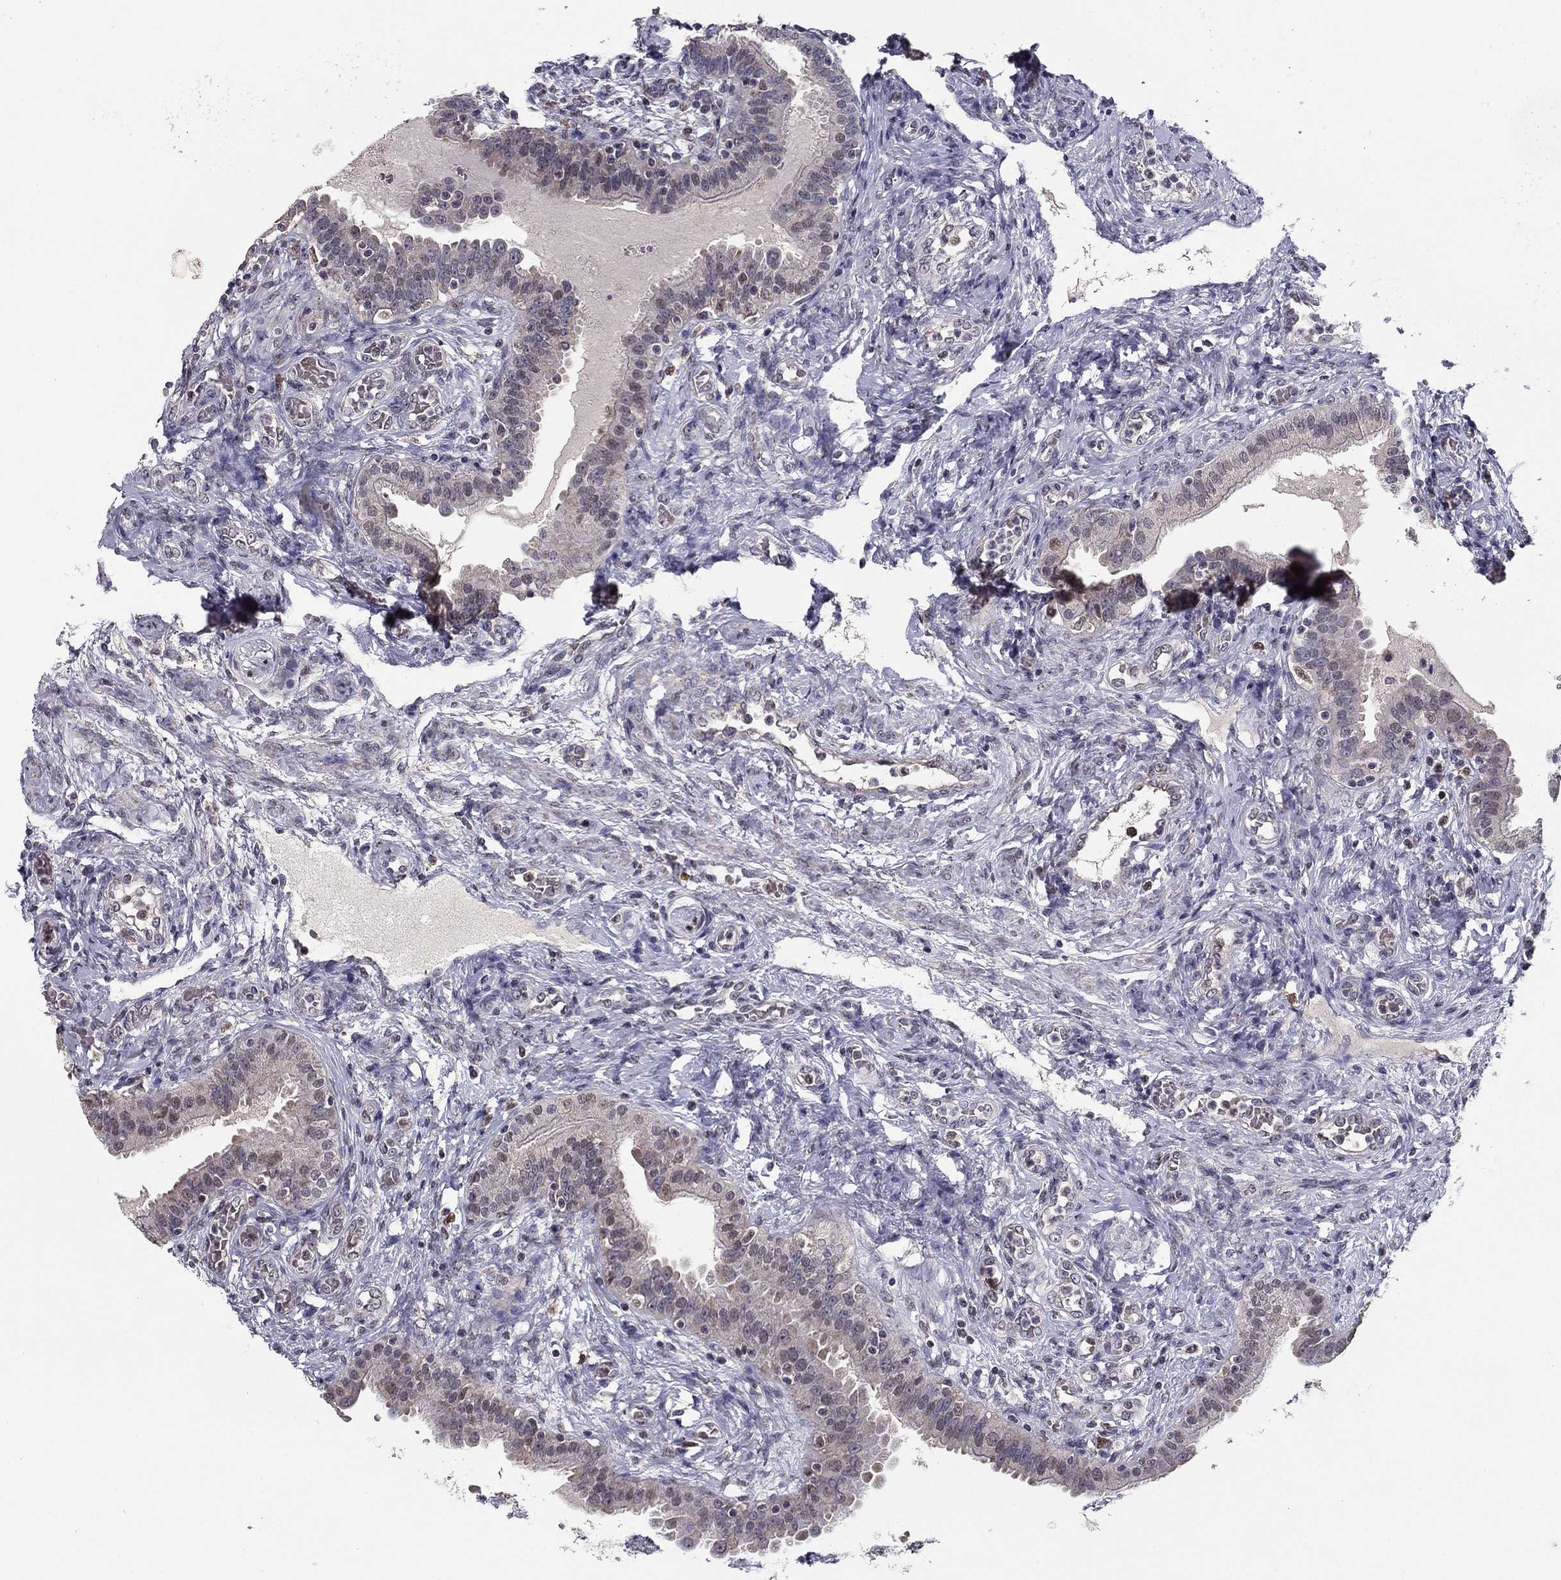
{"staining": {"intensity": "weak", "quantity": "<25%", "location": "cytoplasmic/membranous"}, "tissue": "fallopian tube", "cell_type": "Glandular cells", "image_type": "normal", "snomed": [{"axis": "morphology", "description": "Normal tissue, NOS"}, {"axis": "topography", "description": "Fallopian tube"}, {"axis": "topography", "description": "Ovary"}], "caption": "IHC image of benign fallopian tube: human fallopian tube stained with DAB exhibits no significant protein positivity in glandular cells. (Brightfield microscopy of DAB (3,3'-diaminobenzidine) IHC at high magnification).", "gene": "HCN1", "patient": {"sex": "female", "age": 41}}